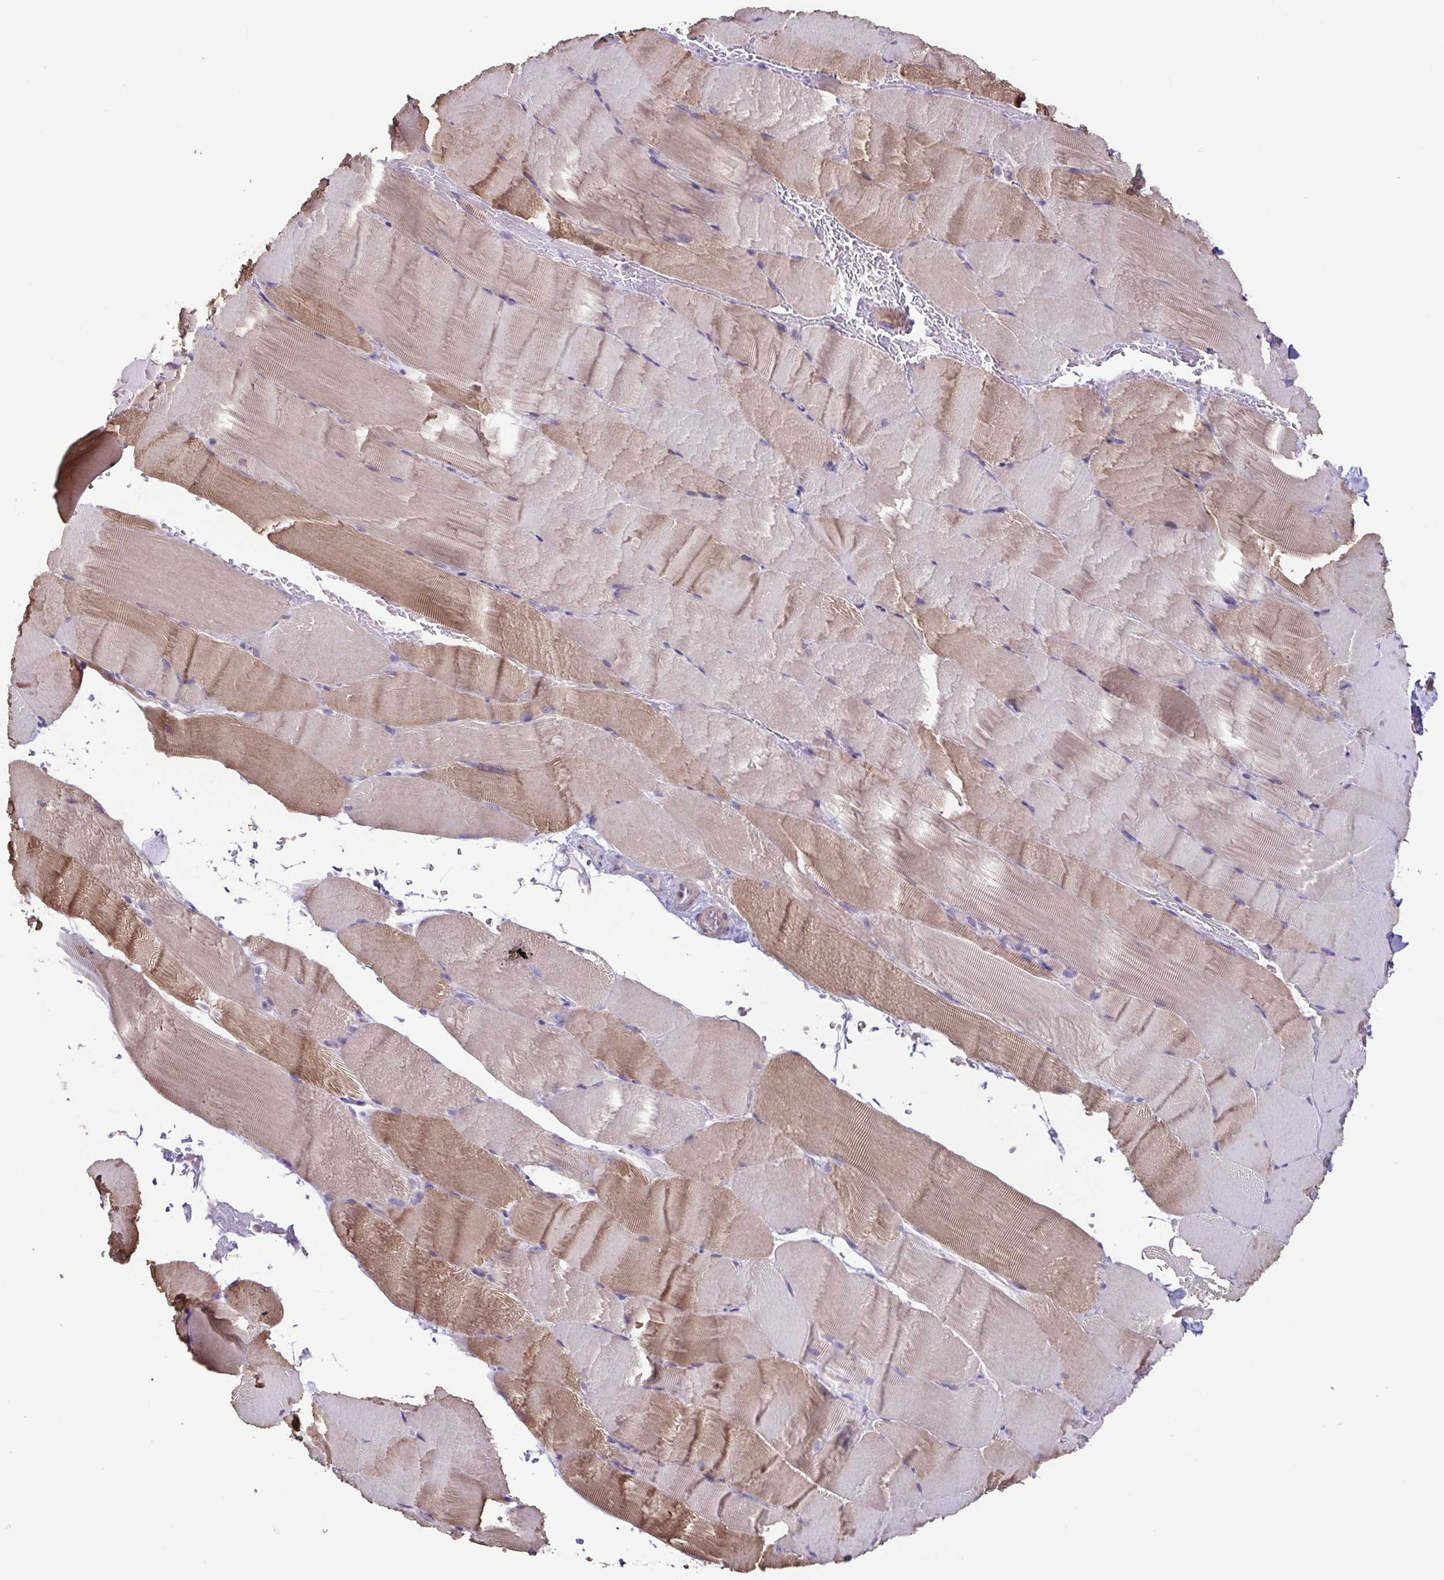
{"staining": {"intensity": "moderate", "quantity": "<25%", "location": "cytoplasmic/membranous"}, "tissue": "skeletal muscle", "cell_type": "Myocytes", "image_type": "normal", "snomed": [{"axis": "morphology", "description": "Normal tissue, NOS"}, {"axis": "topography", "description": "Skeletal muscle"}], "caption": "IHC of unremarkable human skeletal muscle reveals low levels of moderate cytoplasmic/membranous positivity in about <25% of myocytes.", "gene": "ACTRT2", "patient": {"sex": "female", "age": 37}}